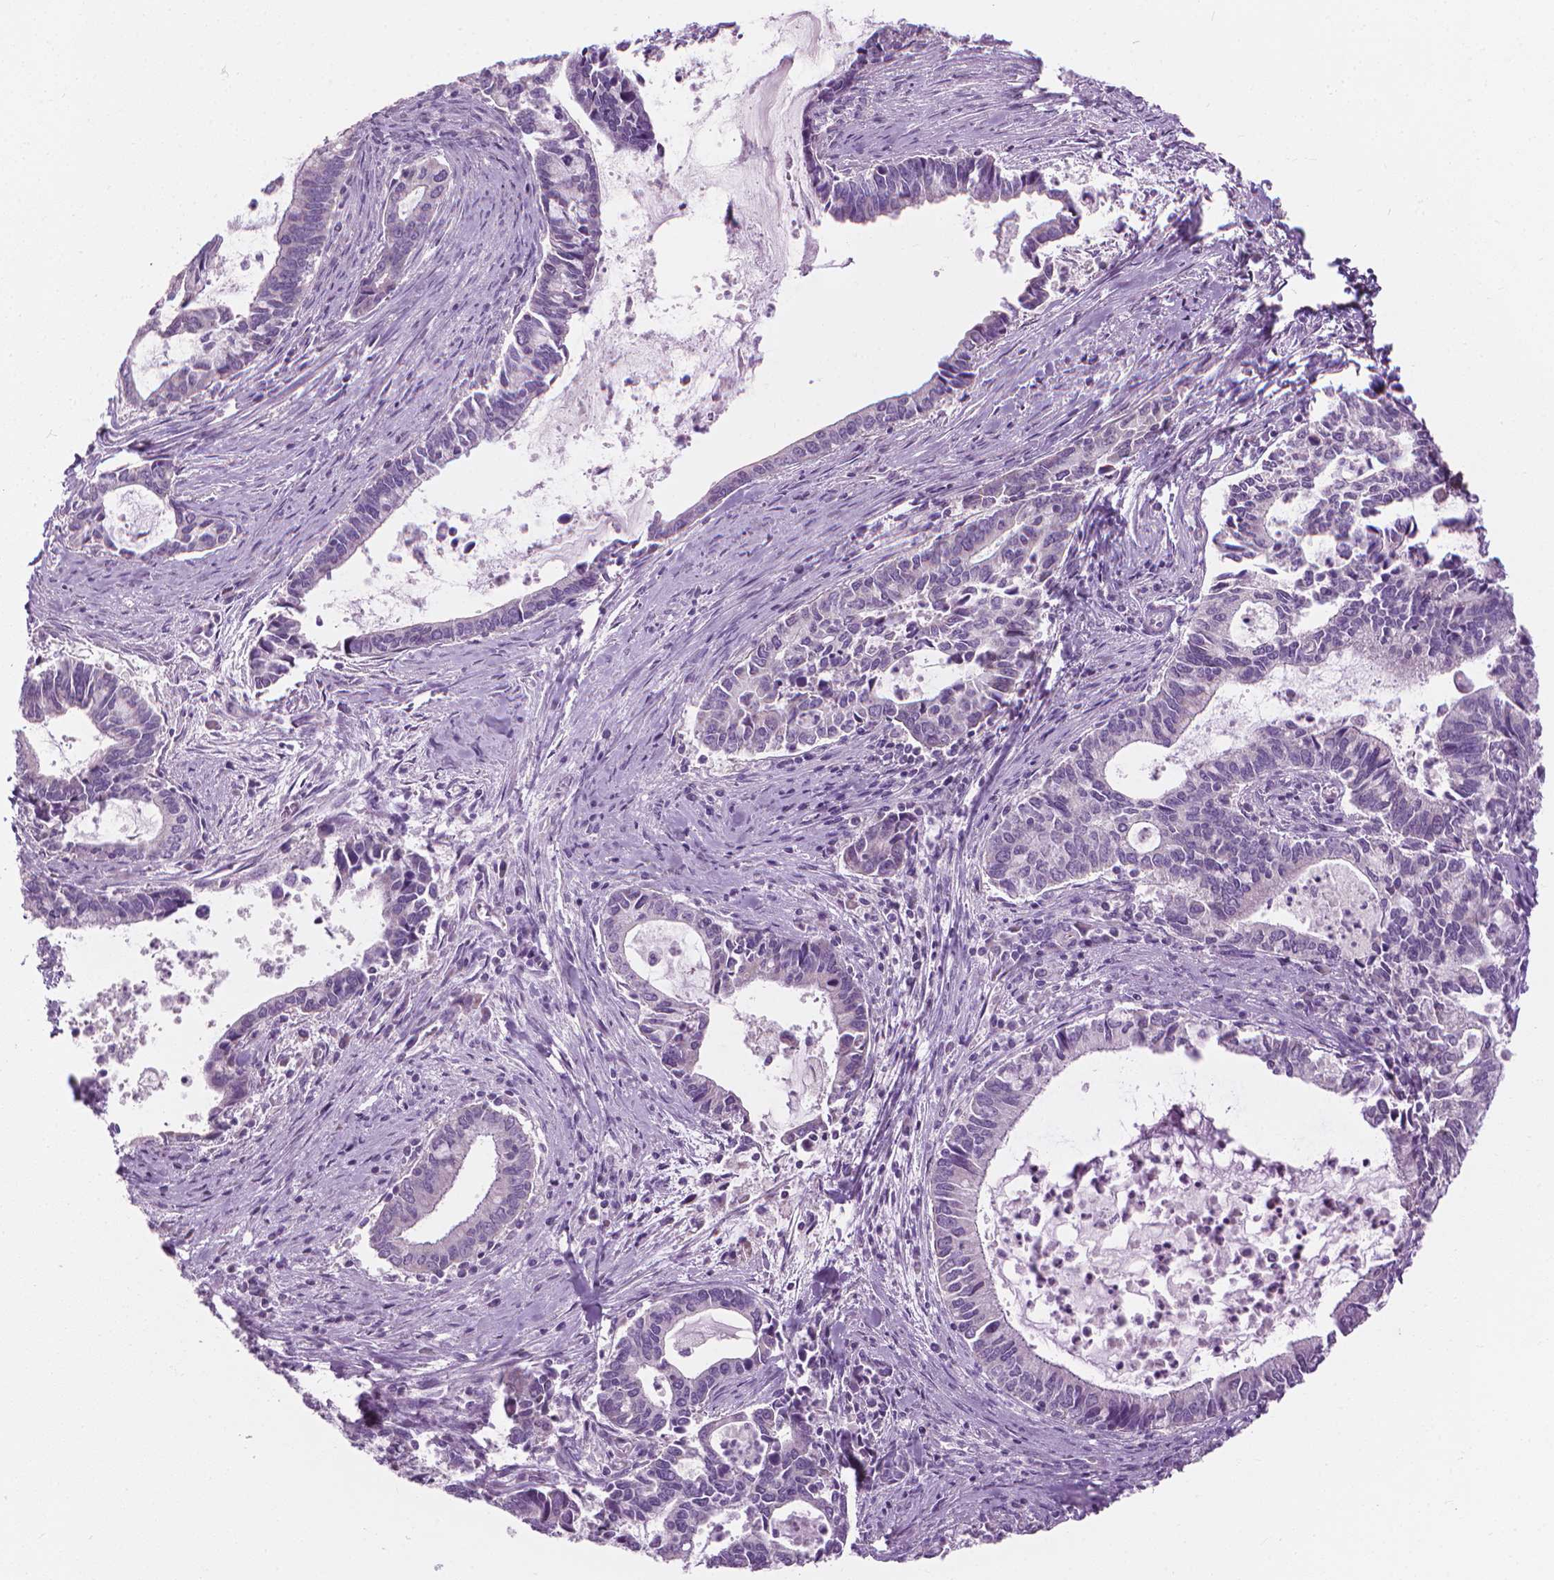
{"staining": {"intensity": "negative", "quantity": "none", "location": "none"}, "tissue": "cervical cancer", "cell_type": "Tumor cells", "image_type": "cancer", "snomed": [{"axis": "morphology", "description": "Adenocarcinoma, NOS"}, {"axis": "topography", "description": "Cervix"}], "caption": "Cervical adenocarcinoma was stained to show a protein in brown. There is no significant staining in tumor cells.", "gene": "CFAP126", "patient": {"sex": "female", "age": 42}}